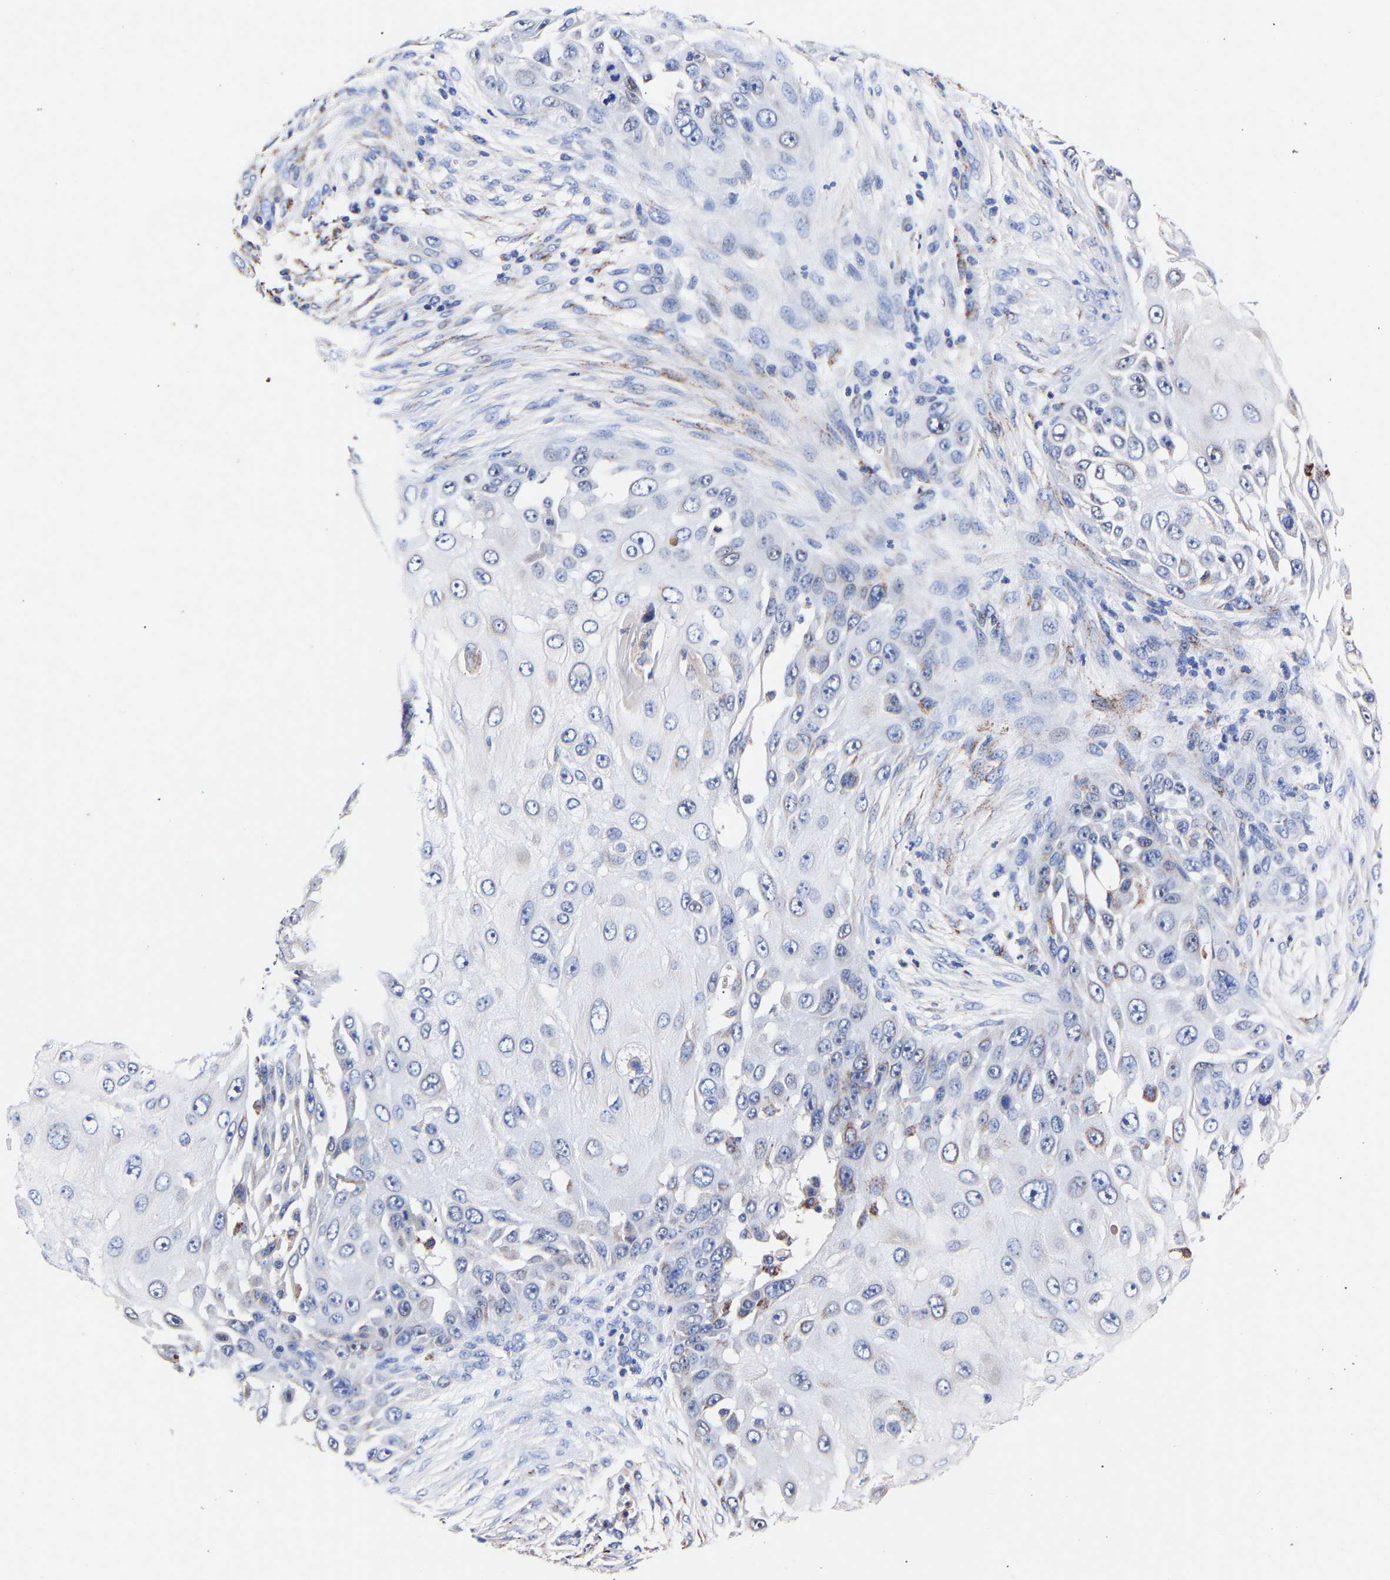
{"staining": {"intensity": "weak", "quantity": "<25%", "location": "cytoplasmic/membranous"}, "tissue": "skin cancer", "cell_type": "Tumor cells", "image_type": "cancer", "snomed": [{"axis": "morphology", "description": "Squamous cell carcinoma, NOS"}, {"axis": "topography", "description": "Skin"}], "caption": "A histopathology image of human squamous cell carcinoma (skin) is negative for staining in tumor cells.", "gene": "SEM1", "patient": {"sex": "female", "age": 44}}